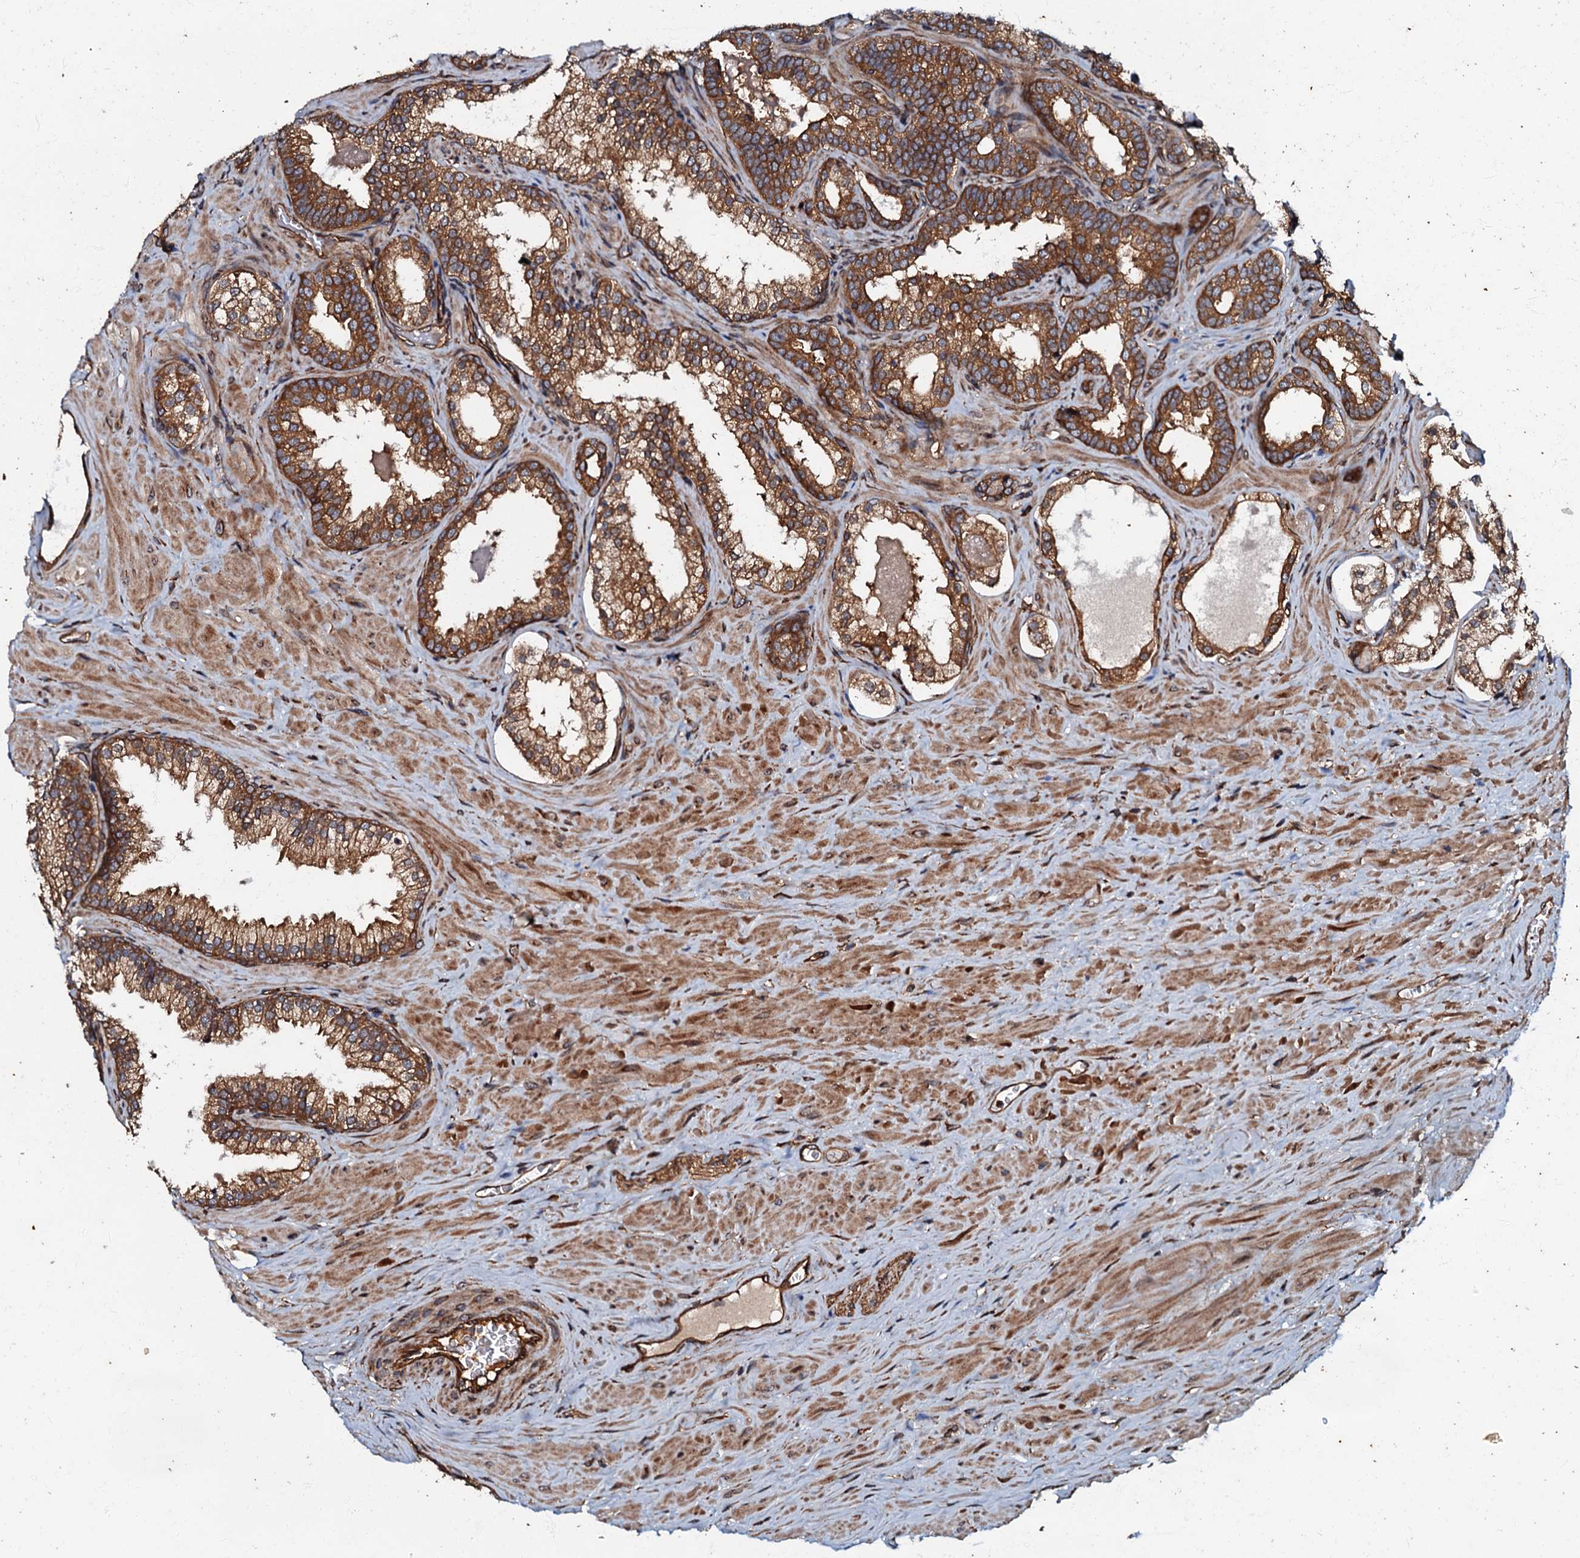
{"staining": {"intensity": "strong", "quantity": ">75%", "location": "cytoplasmic/membranous"}, "tissue": "prostate cancer", "cell_type": "Tumor cells", "image_type": "cancer", "snomed": [{"axis": "morphology", "description": "Adenocarcinoma, High grade"}, {"axis": "topography", "description": "Prostate"}], "caption": "The micrograph shows immunohistochemical staining of prostate cancer (high-grade adenocarcinoma). There is strong cytoplasmic/membranous positivity is present in approximately >75% of tumor cells.", "gene": "BLOC1S6", "patient": {"sex": "male", "age": 64}}